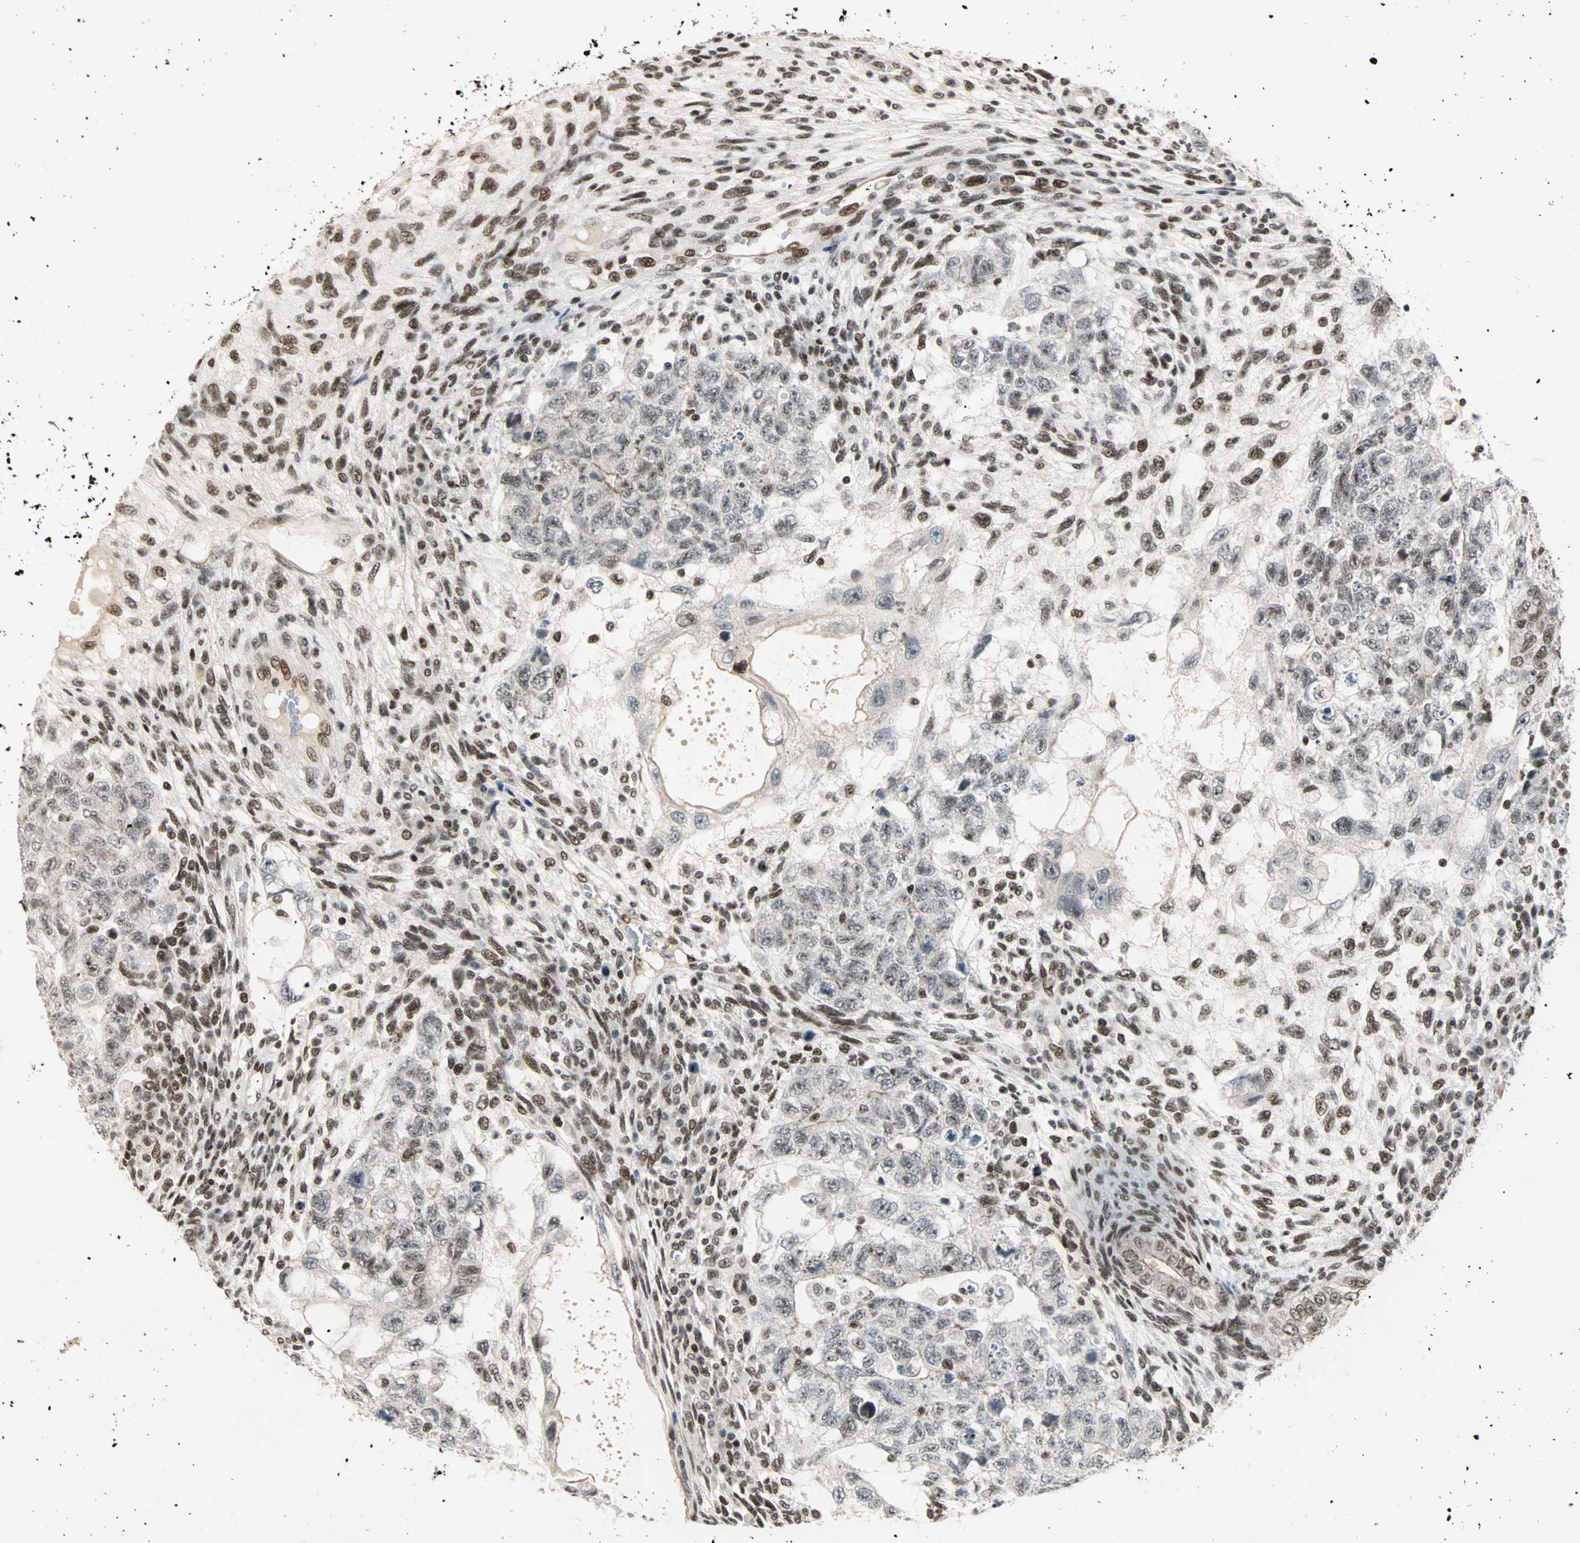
{"staining": {"intensity": "weak", "quantity": "25%-75%", "location": "nuclear"}, "tissue": "testis cancer", "cell_type": "Tumor cells", "image_type": "cancer", "snomed": [{"axis": "morphology", "description": "Normal tissue, NOS"}, {"axis": "morphology", "description": "Carcinoma, Embryonal, NOS"}, {"axis": "topography", "description": "Testis"}], "caption": "High-magnification brightfield microscopy of embryonal carcinoma (testis) stained with DAB (3,3'-diaminobenzidine) (brown) and counterstained with hematoxylin (blue). tumor cells exhibit weak nuclear expression is present in about25%-75% of cells. (DAB IHC with brightfield microscopy, high magnification).", "gene": "BLM", "patient": {"sex": "male", "age": 36}}